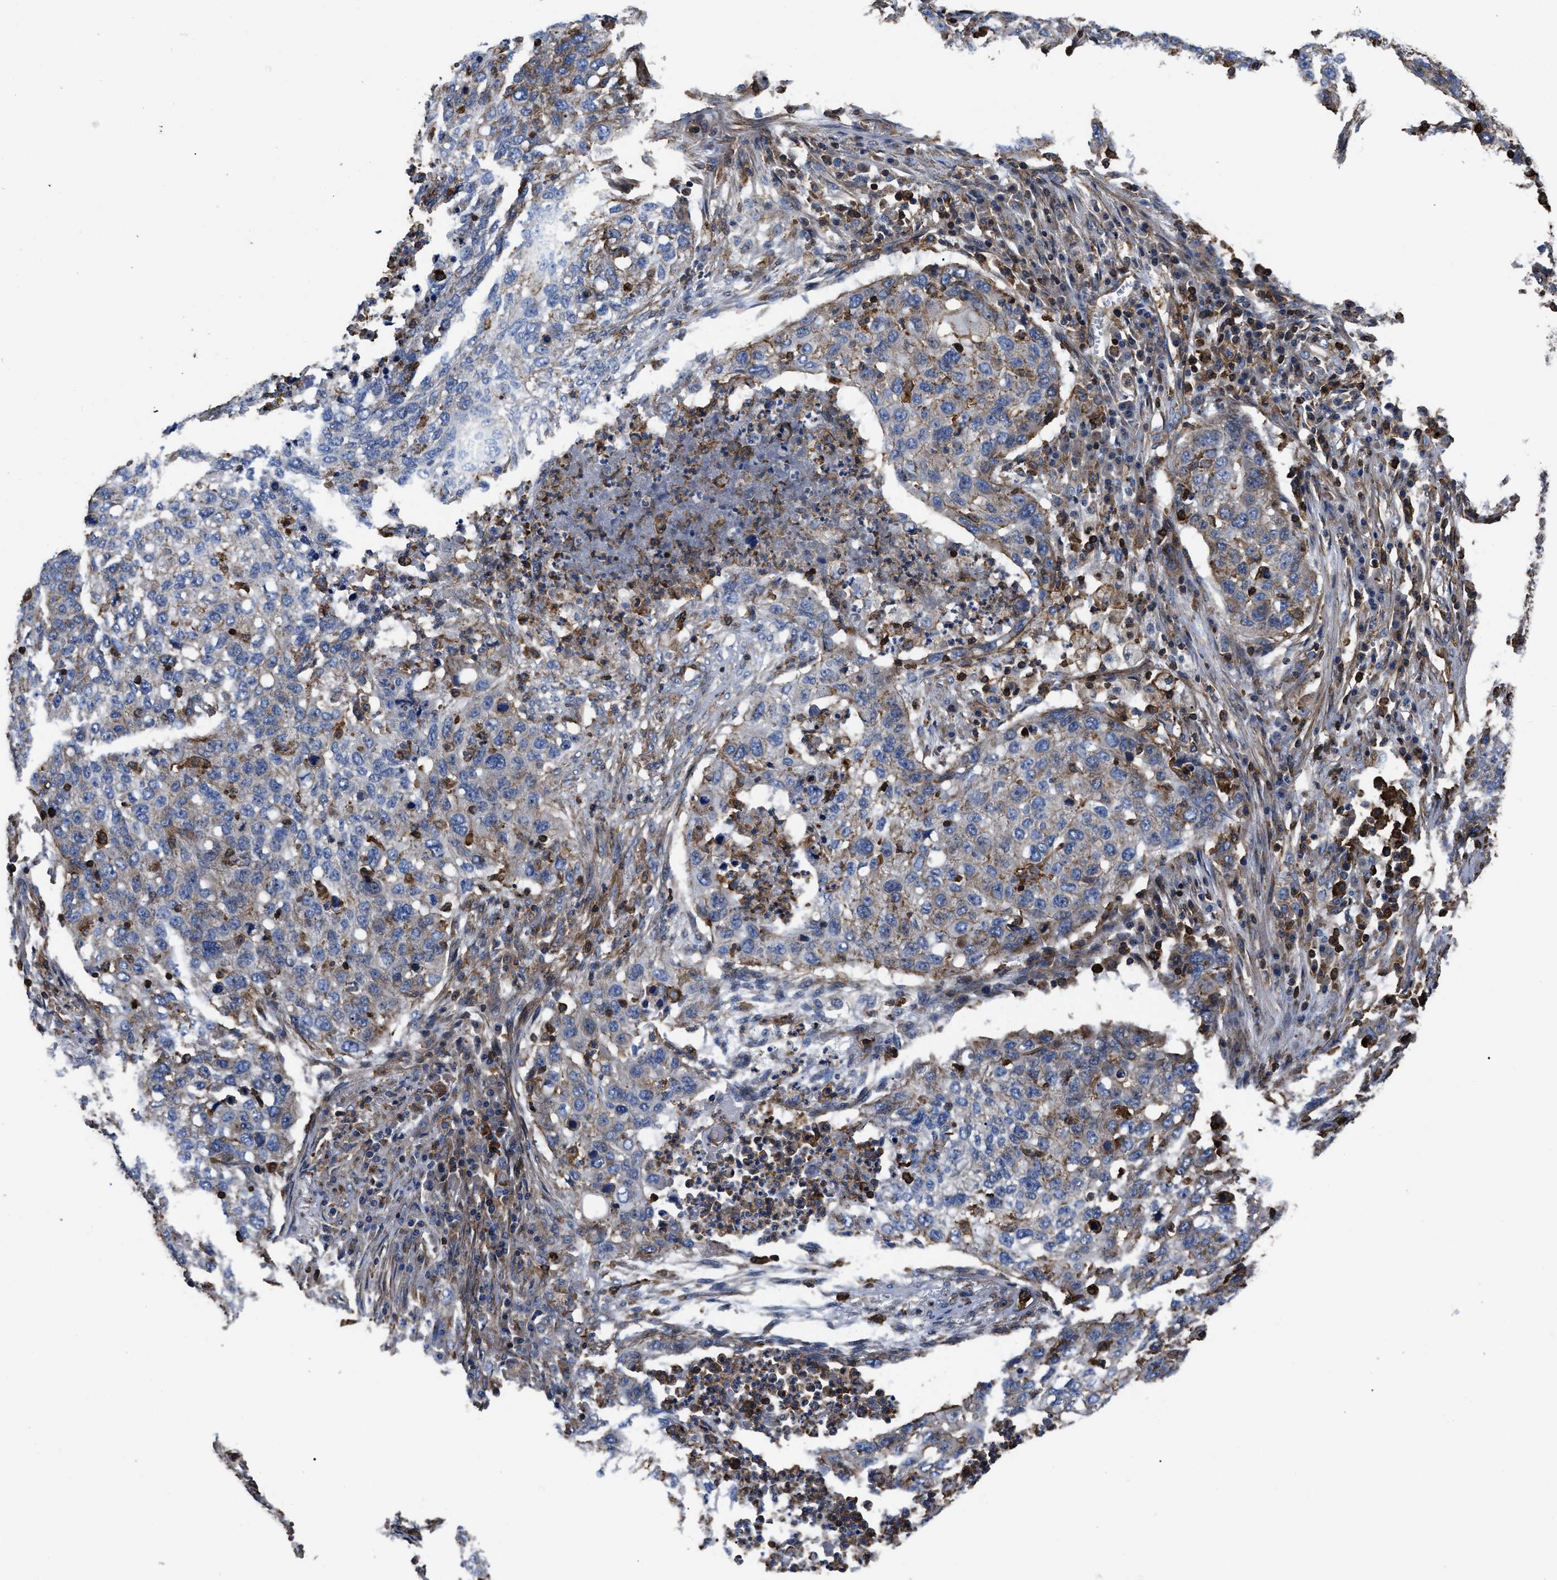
{"staining": {"intensity": "weak", "quantity": ">75%", "location": "cytoplasmic/membranous"}, "tissue": "lung cancer", "cell_type": "Tumor cells", "image_type": "cancer", "snomed": [{"axis": "morphology", "description": "Squamous cell carcinoma, NOS"}, {"axis": "topography", "description": "Lung"}], "caption": "The micrograph demonstrates a brown stain indicating the presence of a protein in the cytoplasmic/membranous of tumor cells in lung squamous cell carcinoma.", "gene": "SCUBE2", "patient": {"sex": "female", "age": 63}}